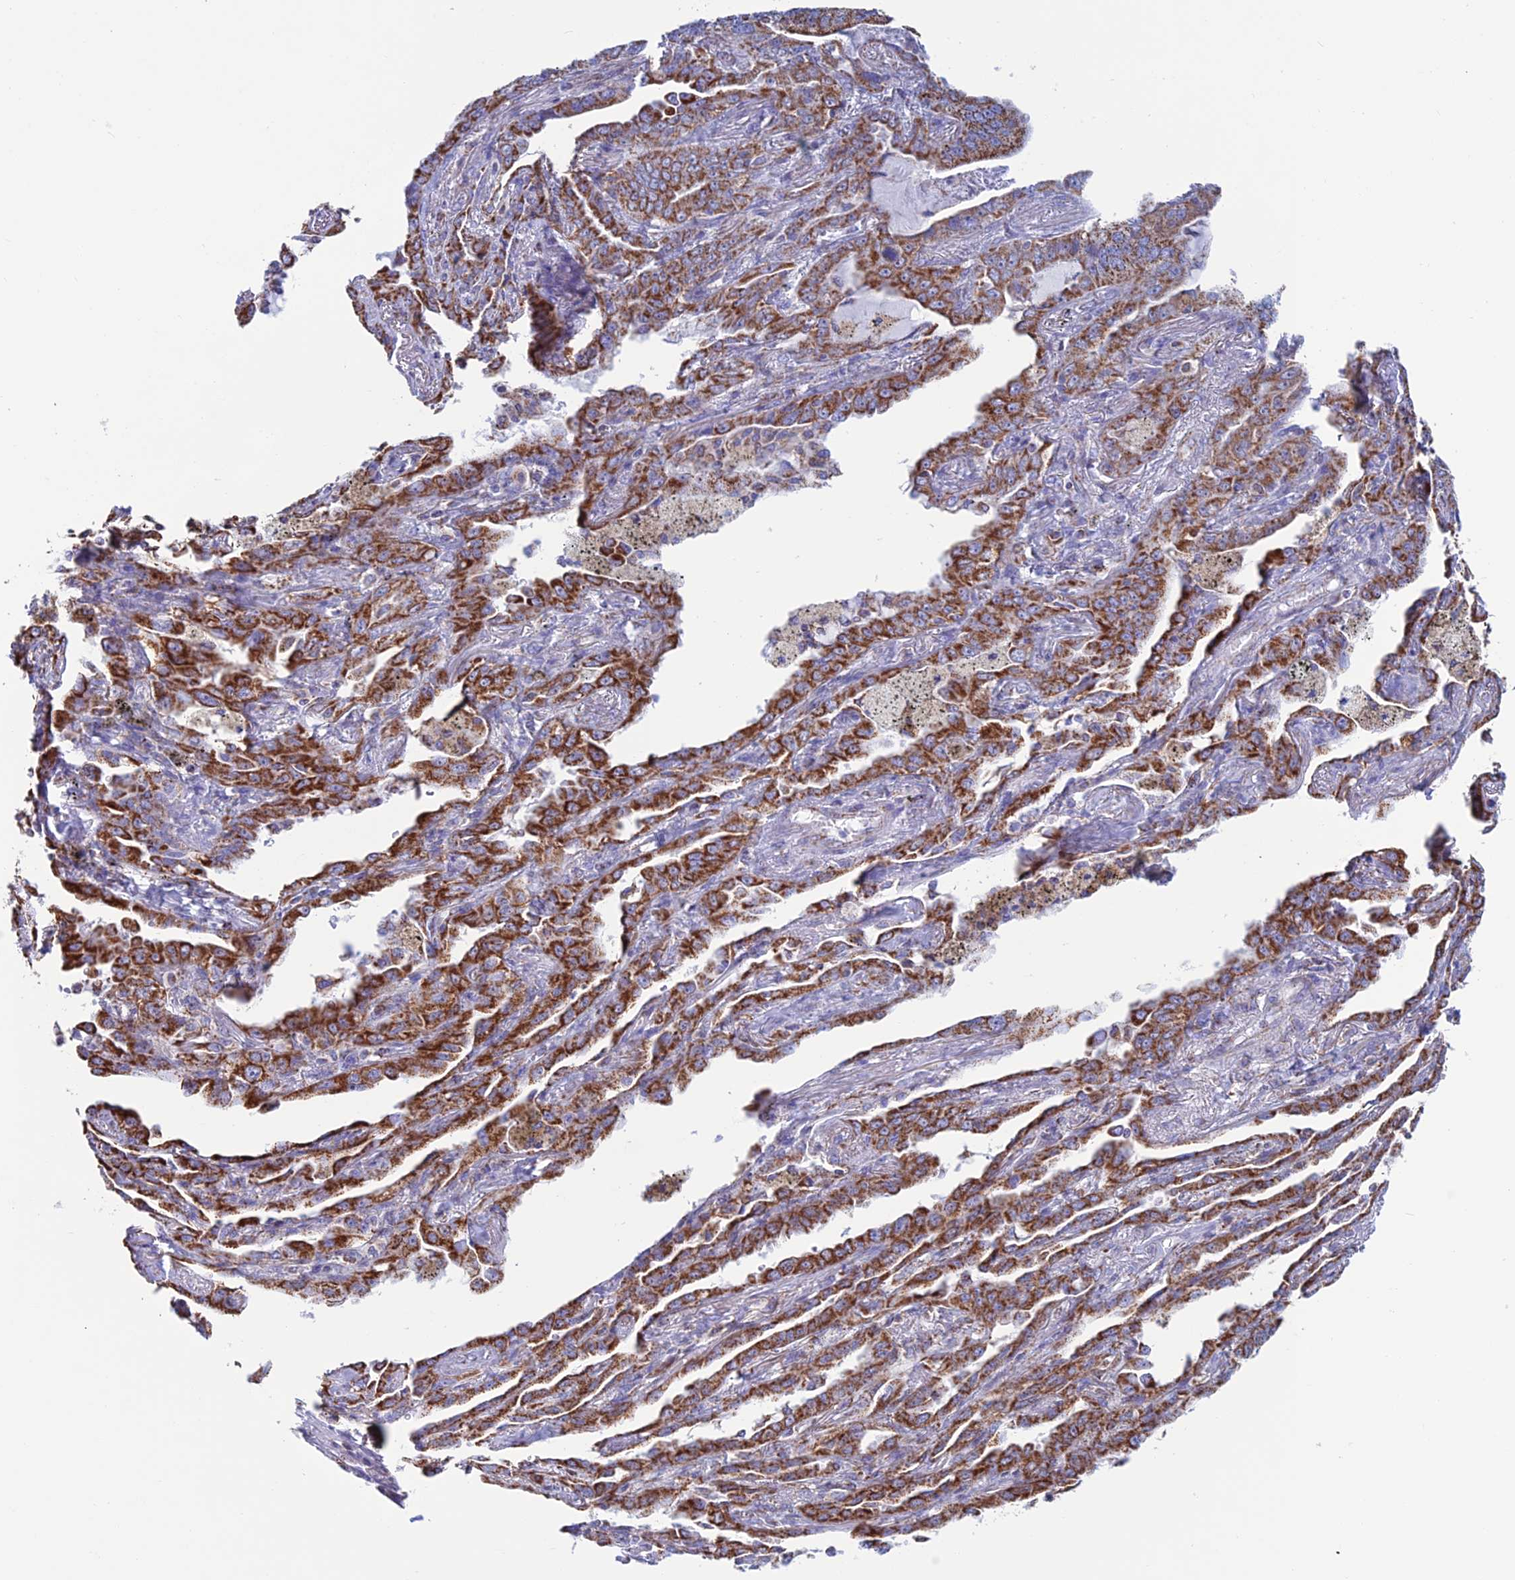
{"staining": {"intensity": "strong", "quantity": ">75%", "location": "cytoplasmic/membranous"}, "tissue": "lung cancer", "cell_type": "Tumor cells", "image_type": "cancer", "snomed": [{"axis": "morphology", "description": "Adenocarcinoma, NOS"}, {"axis": "topography", "description": "Lung"}], "caption": "Tumor cells show high levels of strong cytoplasmic/membranous expression in approximately >75% of cells in human adenocarcinoma (lung). (DAB IHC with brightfield microscopy, high magnification).", "gene": "ZNG1B", "patient": {"sex": "male", "age": 67}}